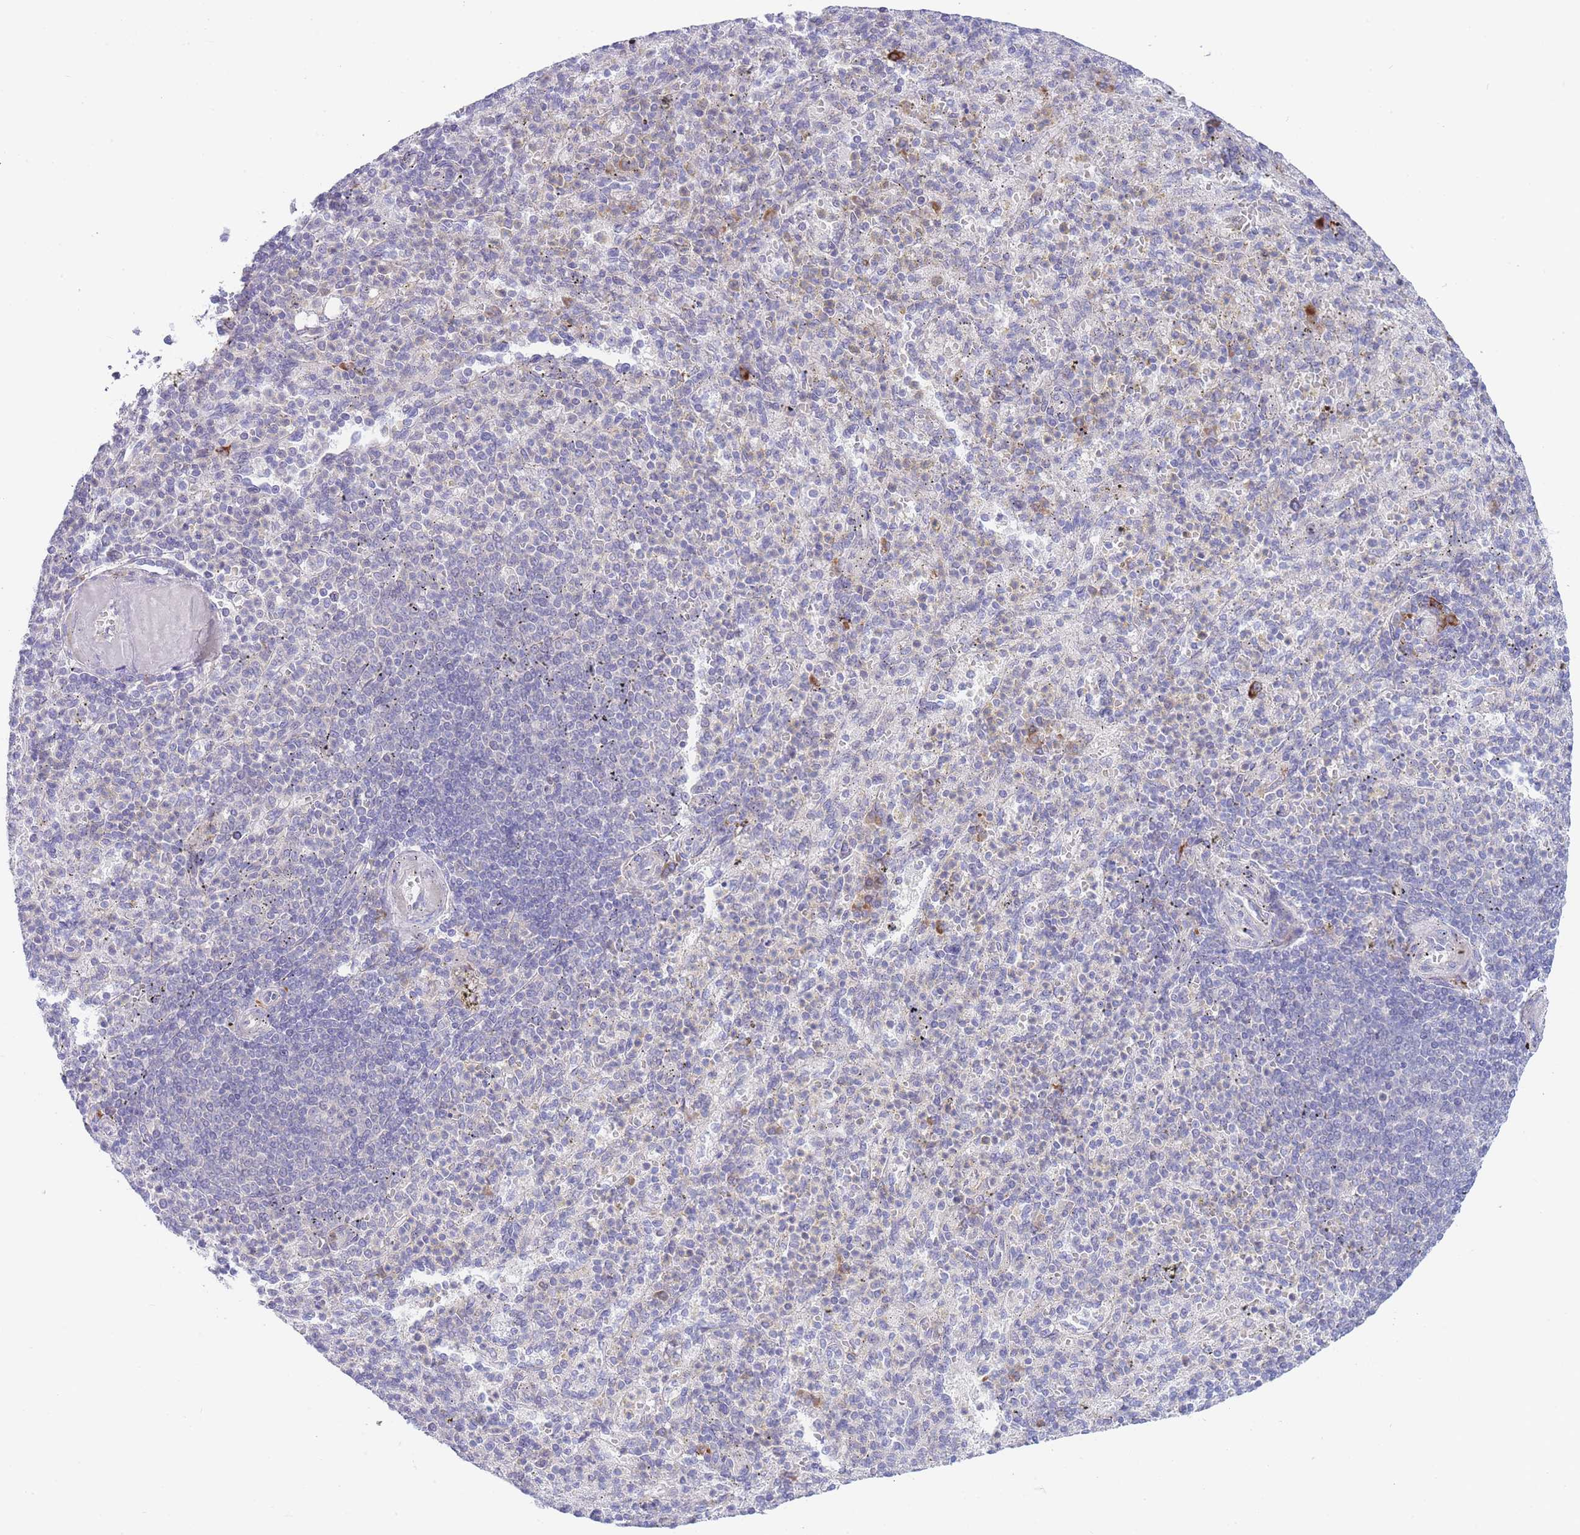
{"staining": {"intensity": "negative", "quantity": "none", "location": "none"}, "tissue": "spleen", "cell_type": "Cells in red pulp", "image_type": "normal", "snomed": [{"axis": "morphology", "description": "Normal tissue, NOS"}, {"axis": "topography", "description": "Spleen"}], "caption": "Immunohistochemistry (IHC) micrograph of benign spleen: spleen stained with DAB (3,3'-diaminobenzidine) shows no significant protein expression in cells in red pulp.", "gene": "ZNF510", "patient": {"sex": "female", "age": 74}}